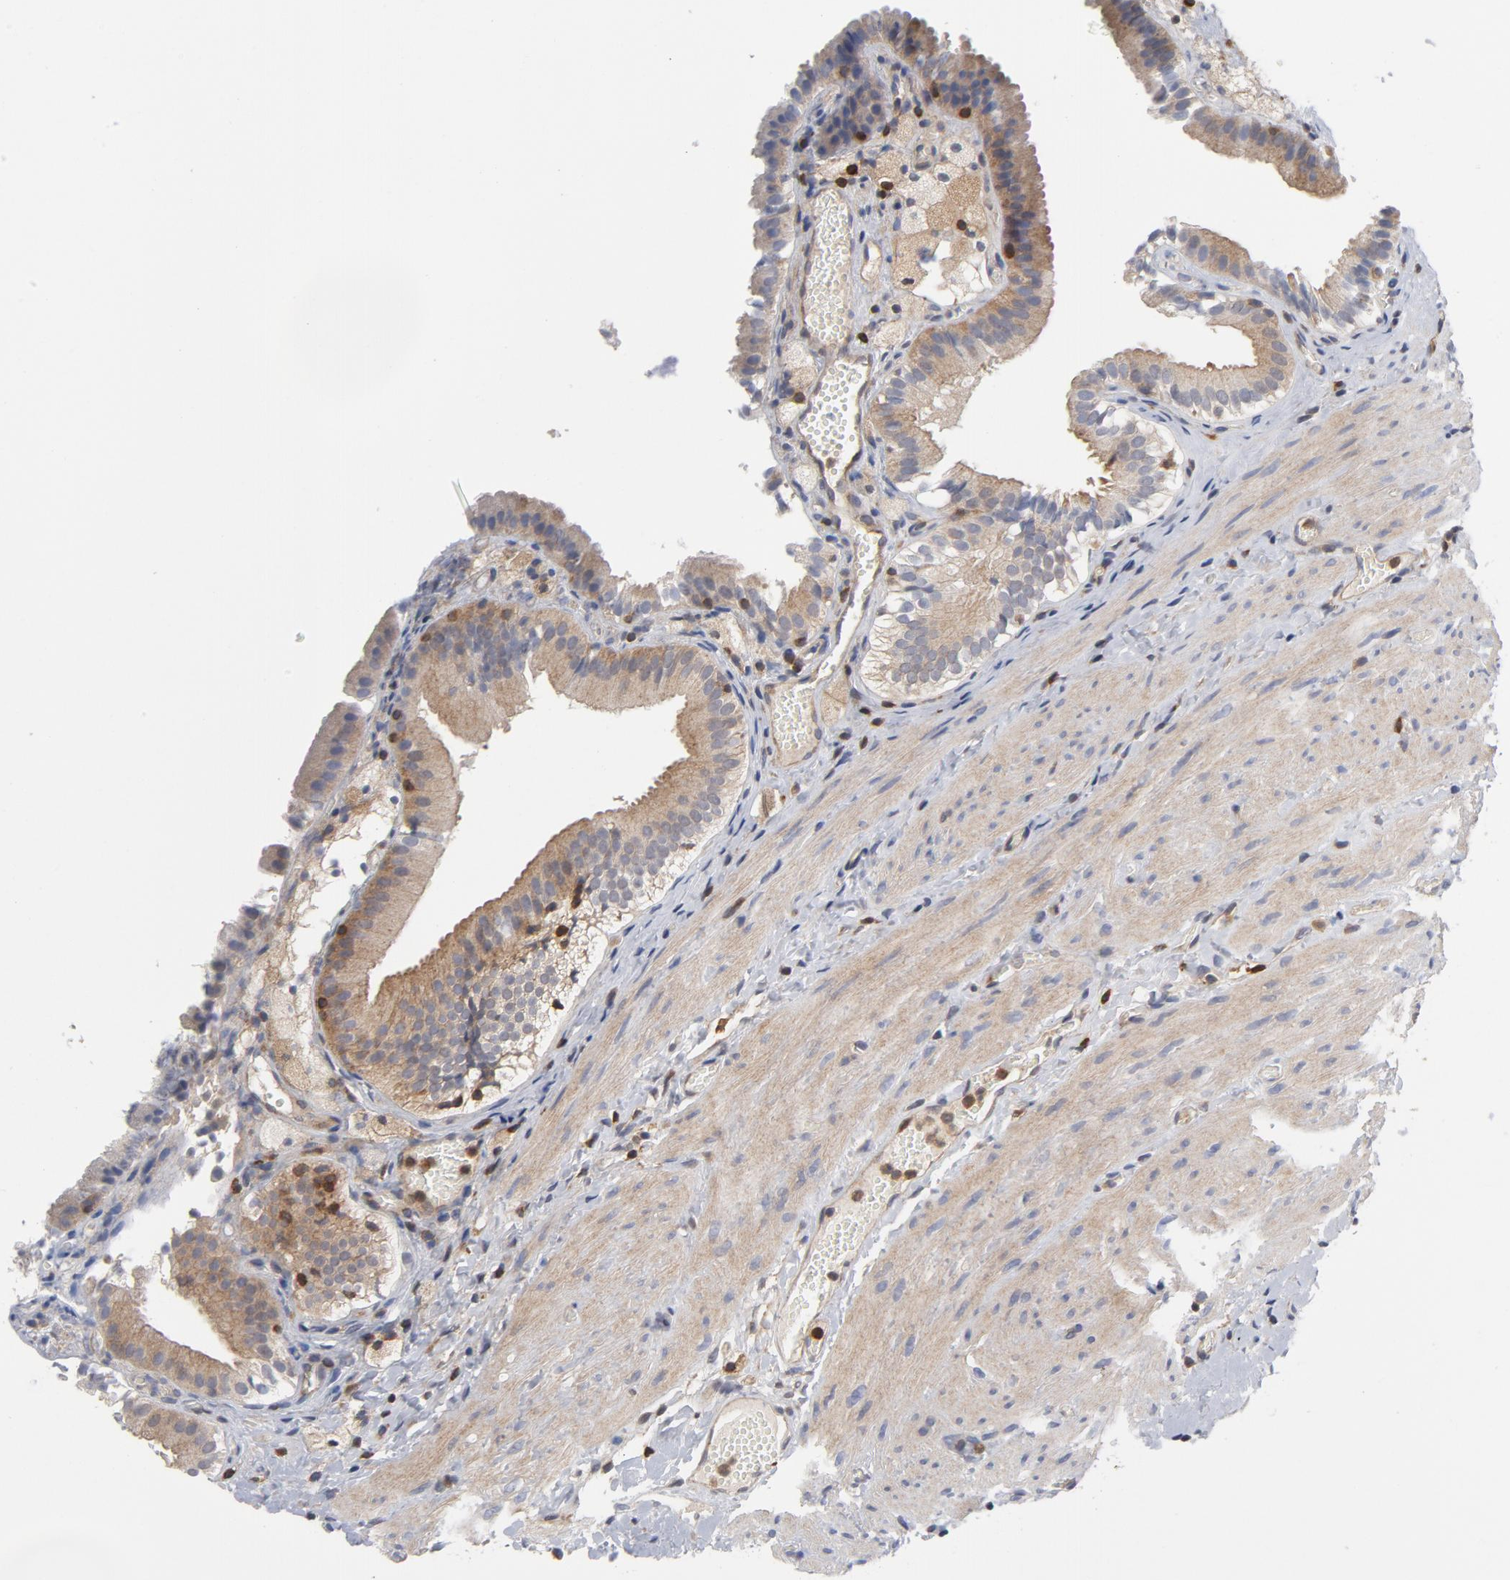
{"staining": {"intensity": "moderate", "quantity": ">75%", "location": "cytoplasmic/membranous"}, "tissue": "gallbladder", "cell_type": "Glandular cells", "image_type": "normal", "snomed": [{"axis": "morphology", "description": "Normal tissue, NOS"}, {"axis": "topography", "description": "Gallbladder"}], "caption": "Immunohistochemical staining of benign human gallbladder exhibits >75% levels of moderate cytoplasmic/membranous protein positivity in about >75% of glandular cells. The staining is performed using DAB brown chromogen to label protein expression. The nuclei are counter-stained blue using hematoxylin.", "gene": "TRADD", "patient": {"sex": "female", "age": 24}}